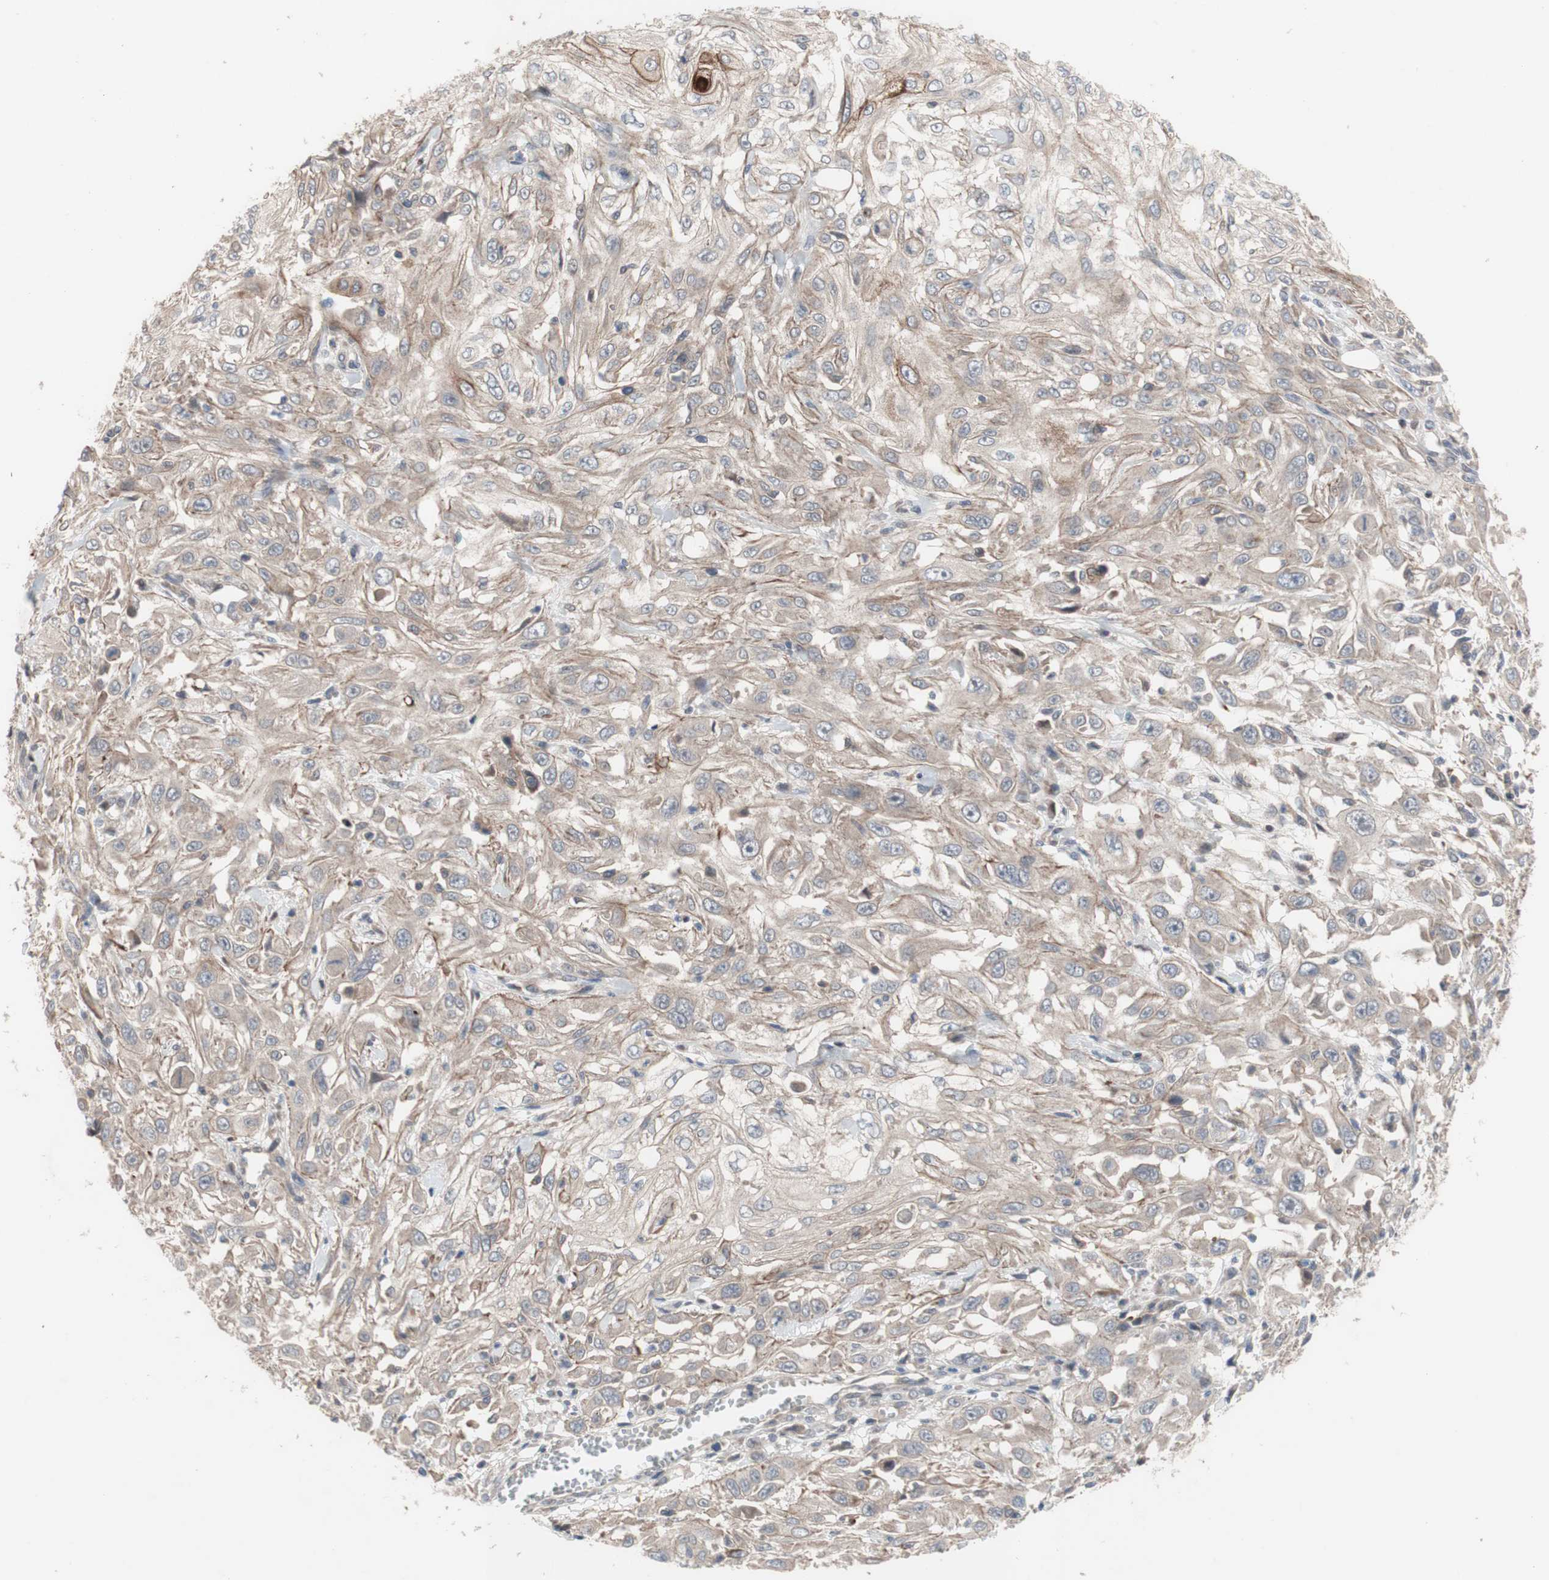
{"staining": {"intensity": "moderate", "quantity": ">75%", "location": "cytoplasmic/membranous"}, "tissue": "skin cancer", "cell_type": "Tumor cells", "image_type": "cancer", "snomed": [{"axis": "morphology", "description": "Squamous cell carcinoma, NOS"}, {"axis": "topography", "description": "Skin"}], "caption": "Immunohistochemical staining of skin cancer (squamous cell carcinoma) displays moderate cytoplasmic/membranous protein staining in about >75% of tumor cells.", "gene": "OAZ1", "patient": {"sex": "male", "age": 75}}